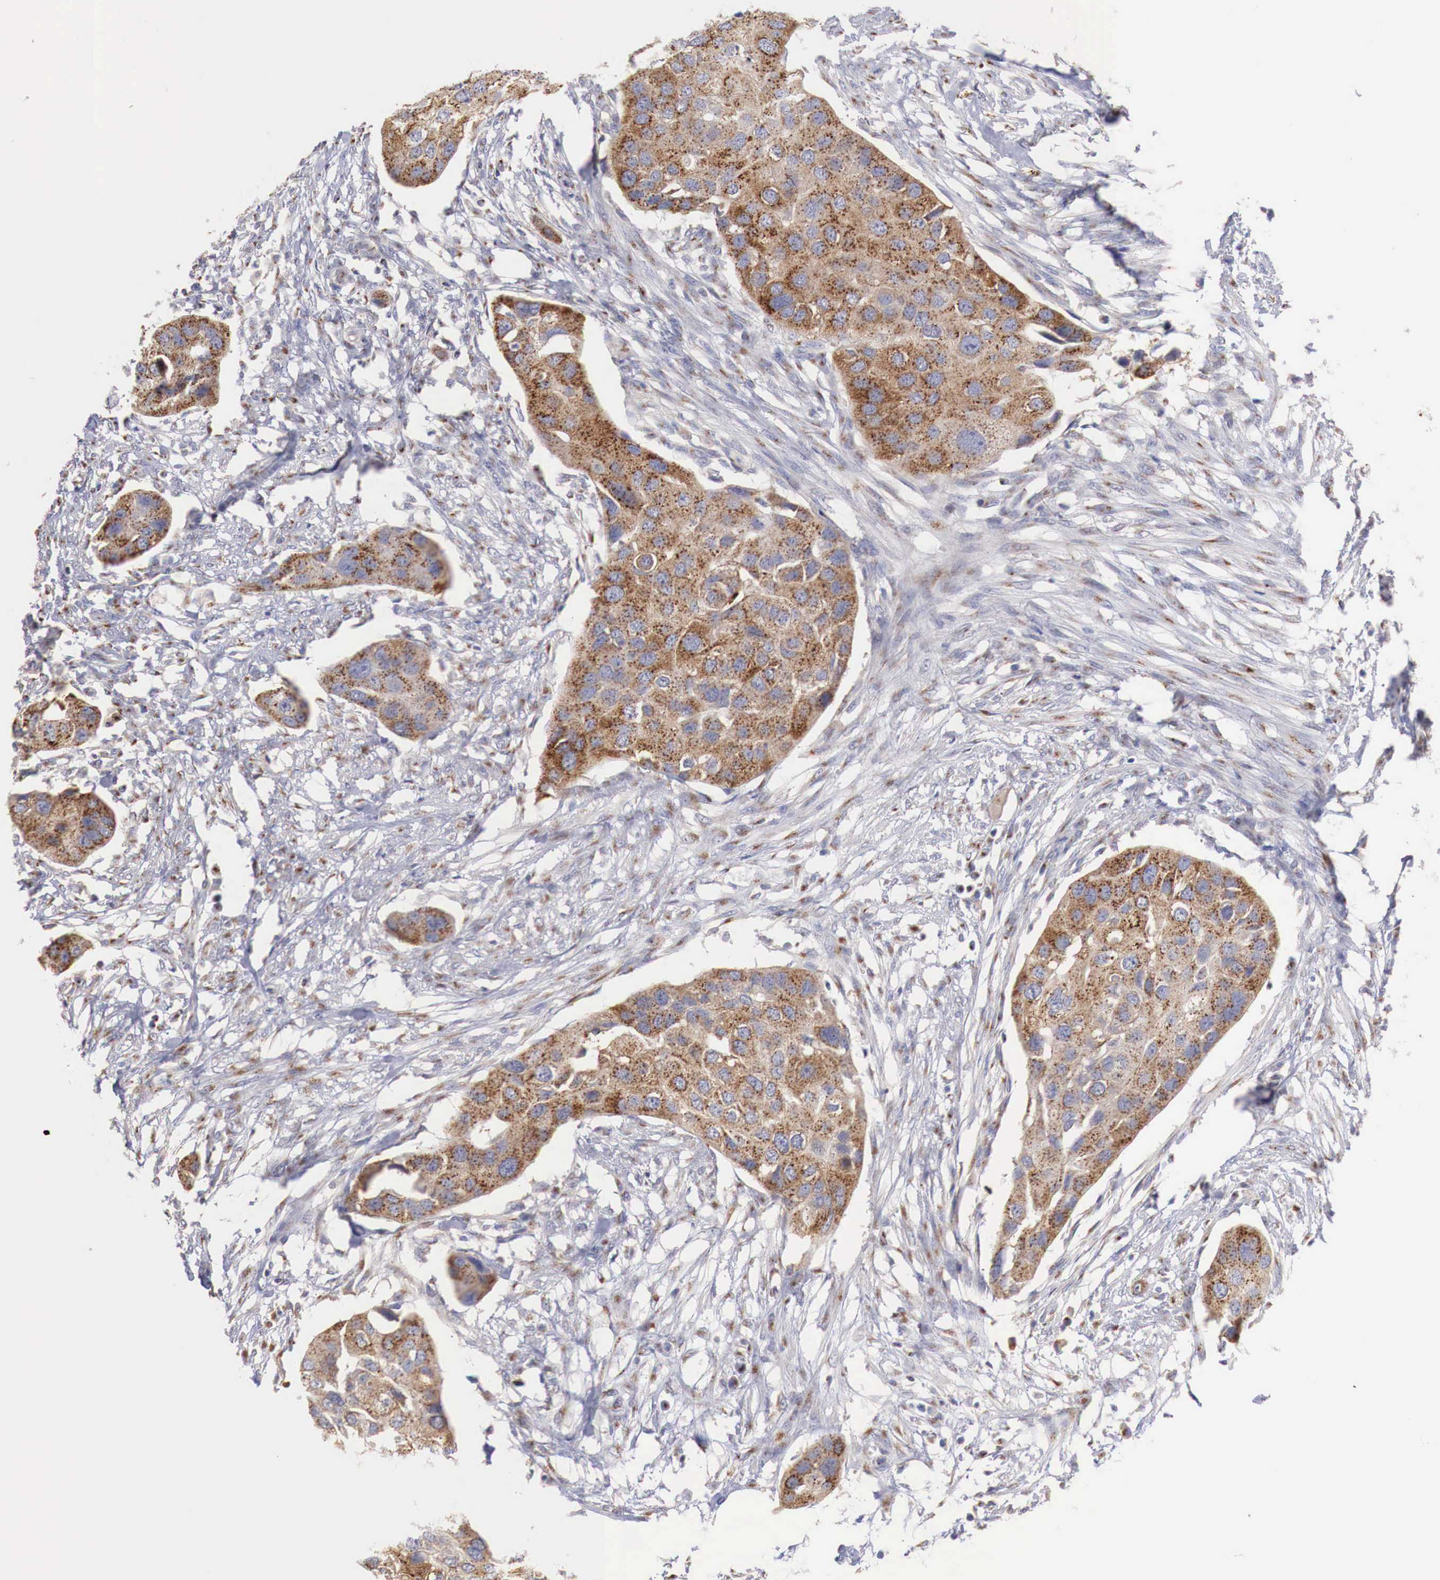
{"staining": {"intensity": "strong", "quantity": ">75%", "location": "cytoplasmic/membranous"}, "tissue": "urothelial cancer", "cell_type": "Tumor cells", "image_type": "cancer", "snomed": [{"axis": "morphology", "description": "Urothelial carcinoma, High grade"}, {"axis": "topography", "description": "Urinary bladder"}], "caption": "This is a photomicrograph of IHC staining of urothelial cancer, which shows strong staining in the cytoplasmic/membranous of tumor cells.", "gene": "SYAP1", "patient": {"sex": "male", "age": 55}}